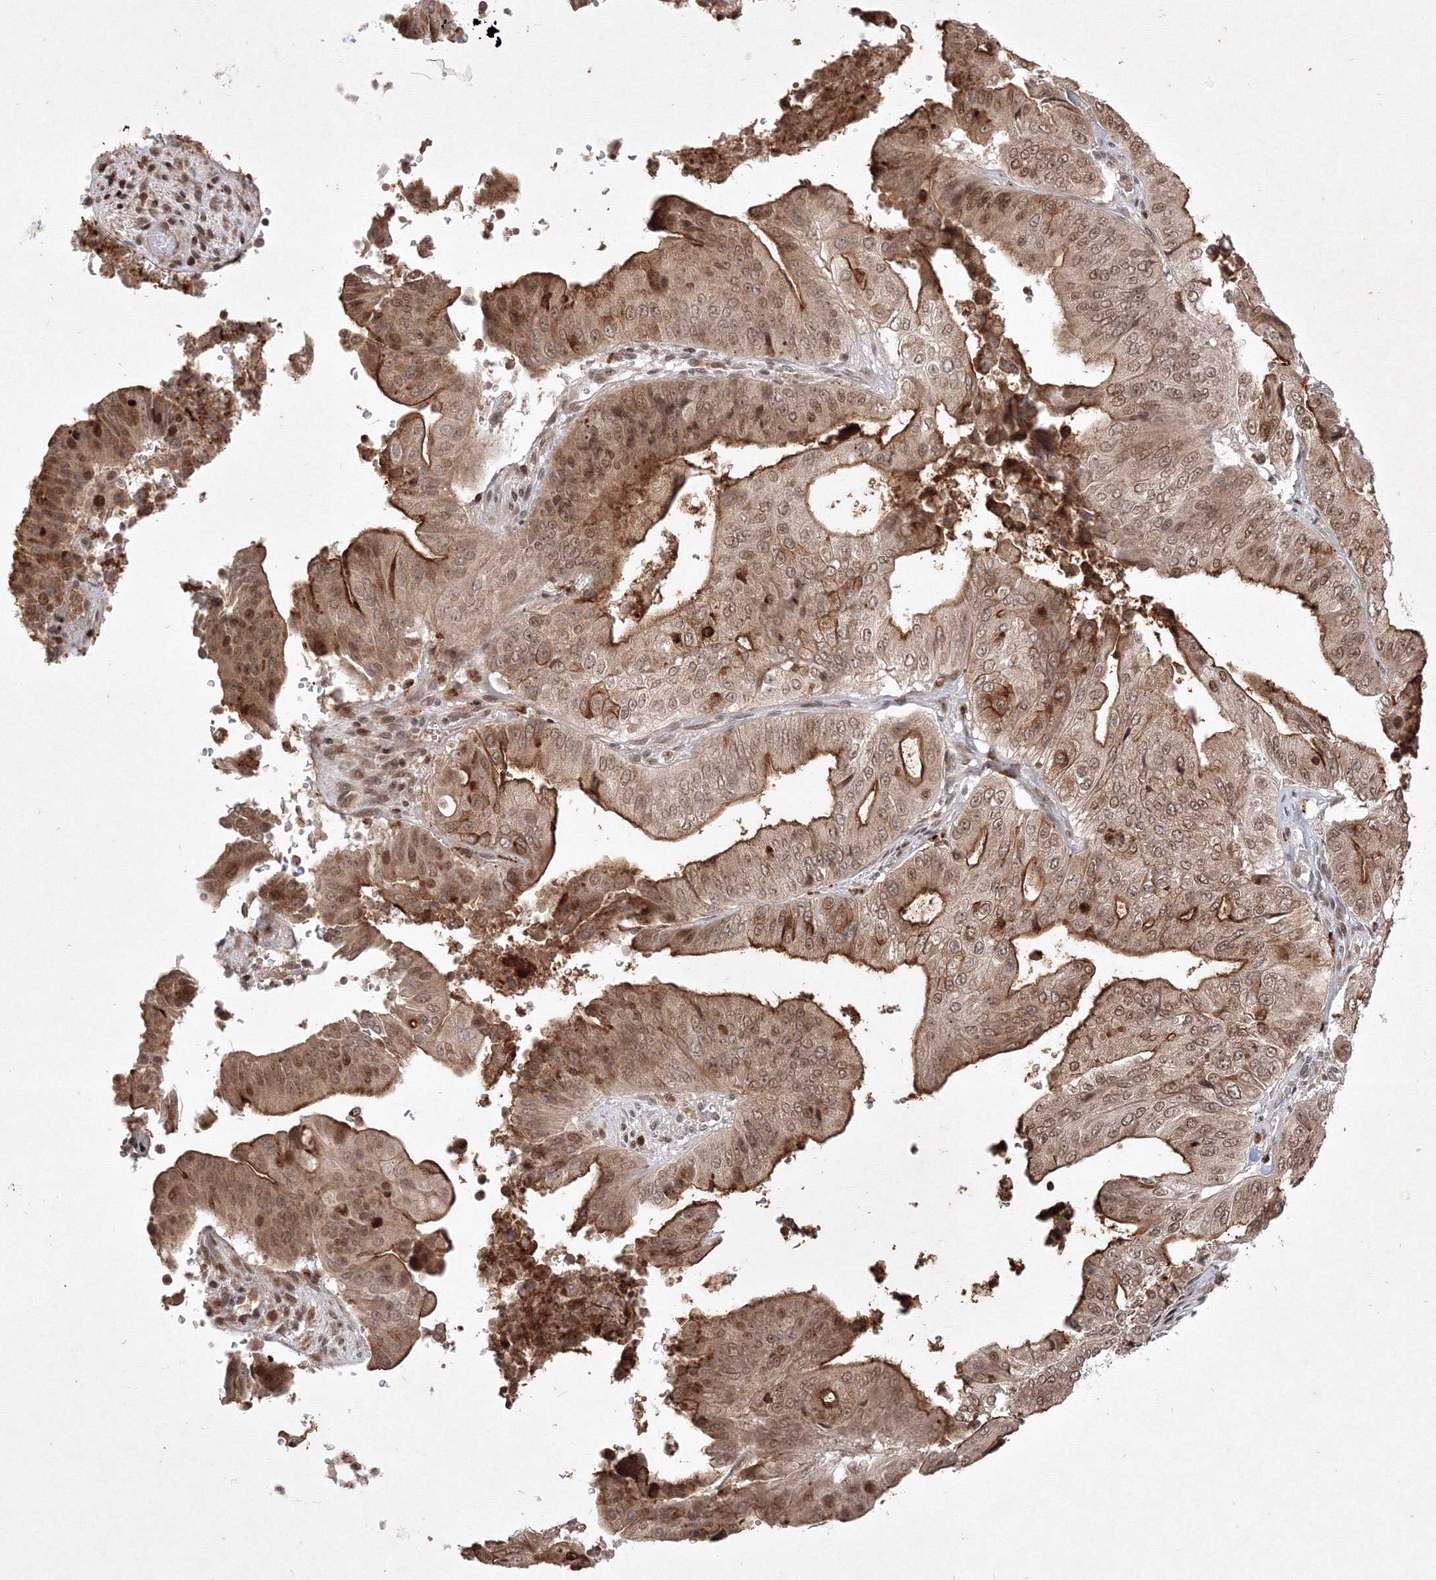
{"staining": {"intensity": "moderate", "quantity": ">75%", "location": "cytoplasmic/membranous,nuclear"}, "tissue": "pancreatic cancer", "cell_type": "Tumor cells", "image_type": "cancer", "snomed": [{"axis": "morphology", "description": "Adenocarcinoma, NOS"}, {"axis": "topography", "description": "Pancreas"}], "caption": "Pancreatic cancer (adenocarcinoma) stained with a brown dye demonstrates moderate cytoplasmic/membranous and nuclear positive expression in approximately >75% of tumor cells.", "gene": "TAB1", "patient": {"sex": "female", "age": 77}}